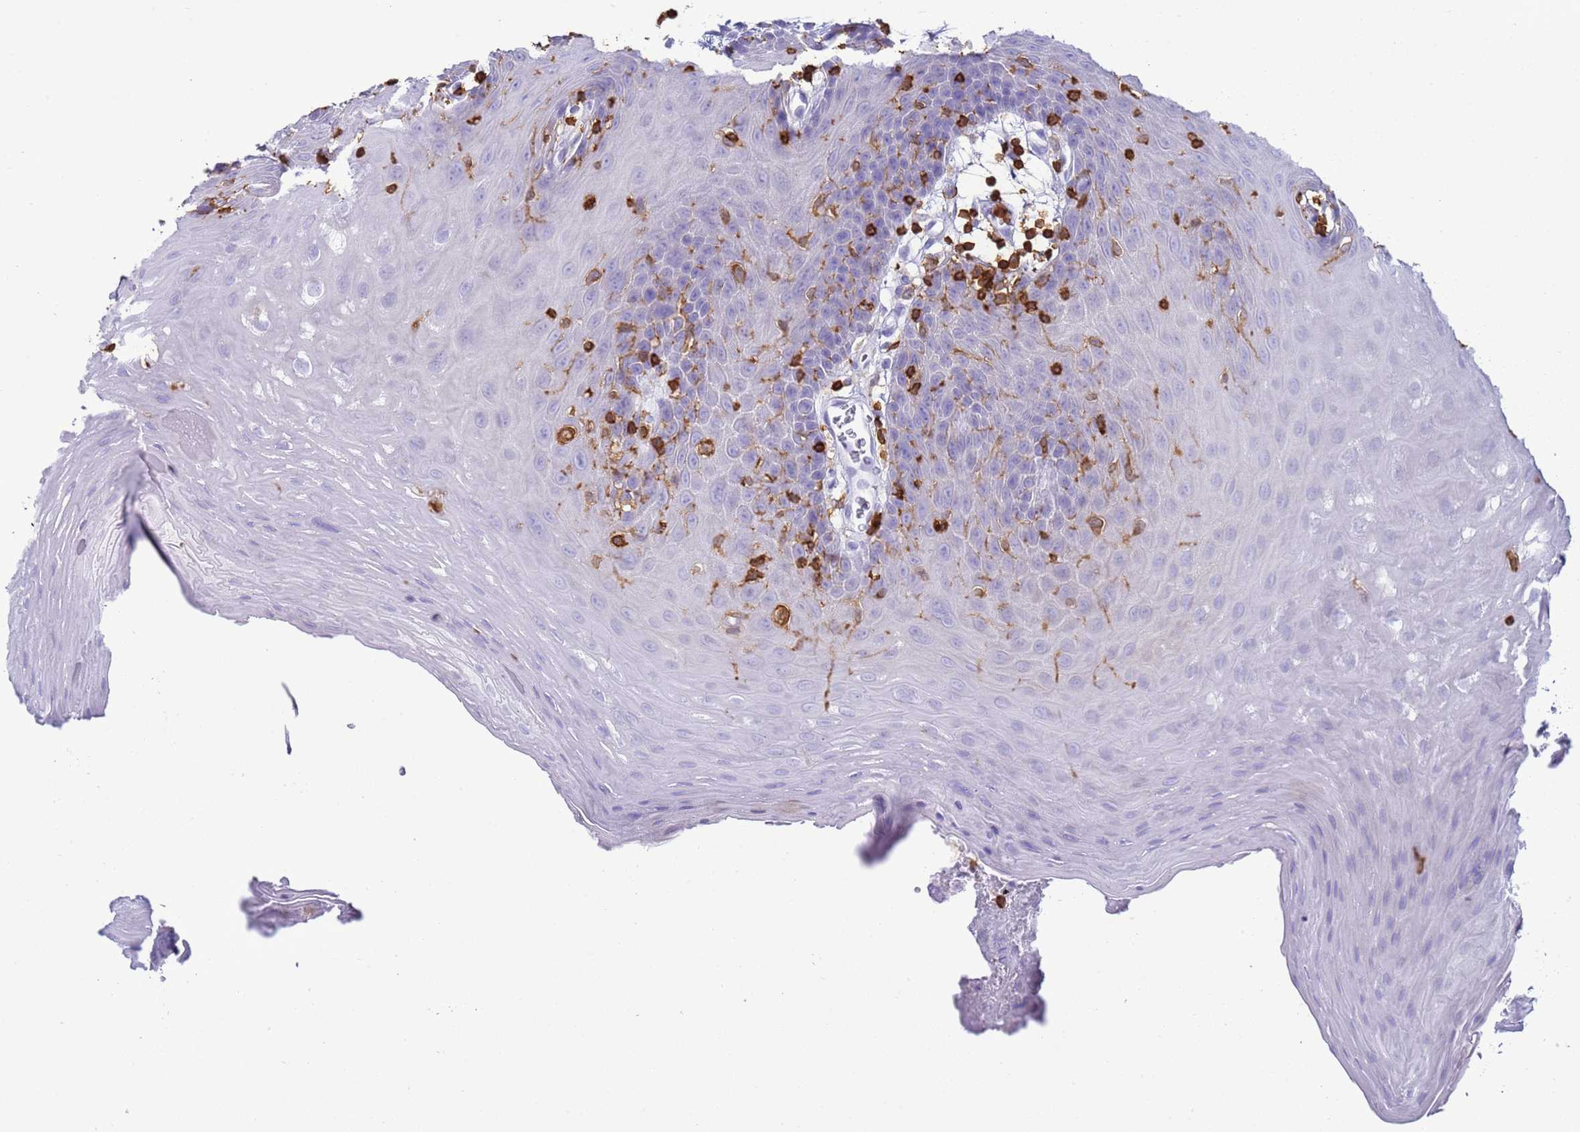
{"staining": {"intensity": "negative", "quantity": "none", "location": "none"}, "tissue": "oral mucosa", "cell_type": "Squamous epithelial cells", "image_type": "normal", "snomed": [{"axis": "morphology", "description": "Normal tissue, NOS"}, {"axis": "topography", "description": "Skeletal muscle"}, {"axis": "topography", "description": "Oral tissue"}, {"axis": "topography", "description": "Salivary gland"}, {"axis": "topography", "description": "Peripheral nerve tissue"}], "caption": "IHC of benign human oral mucosa displays no expression in squamous epithelial cells.", "gene": "IRF5", "patient": {"sex": "male", "age": 54}}